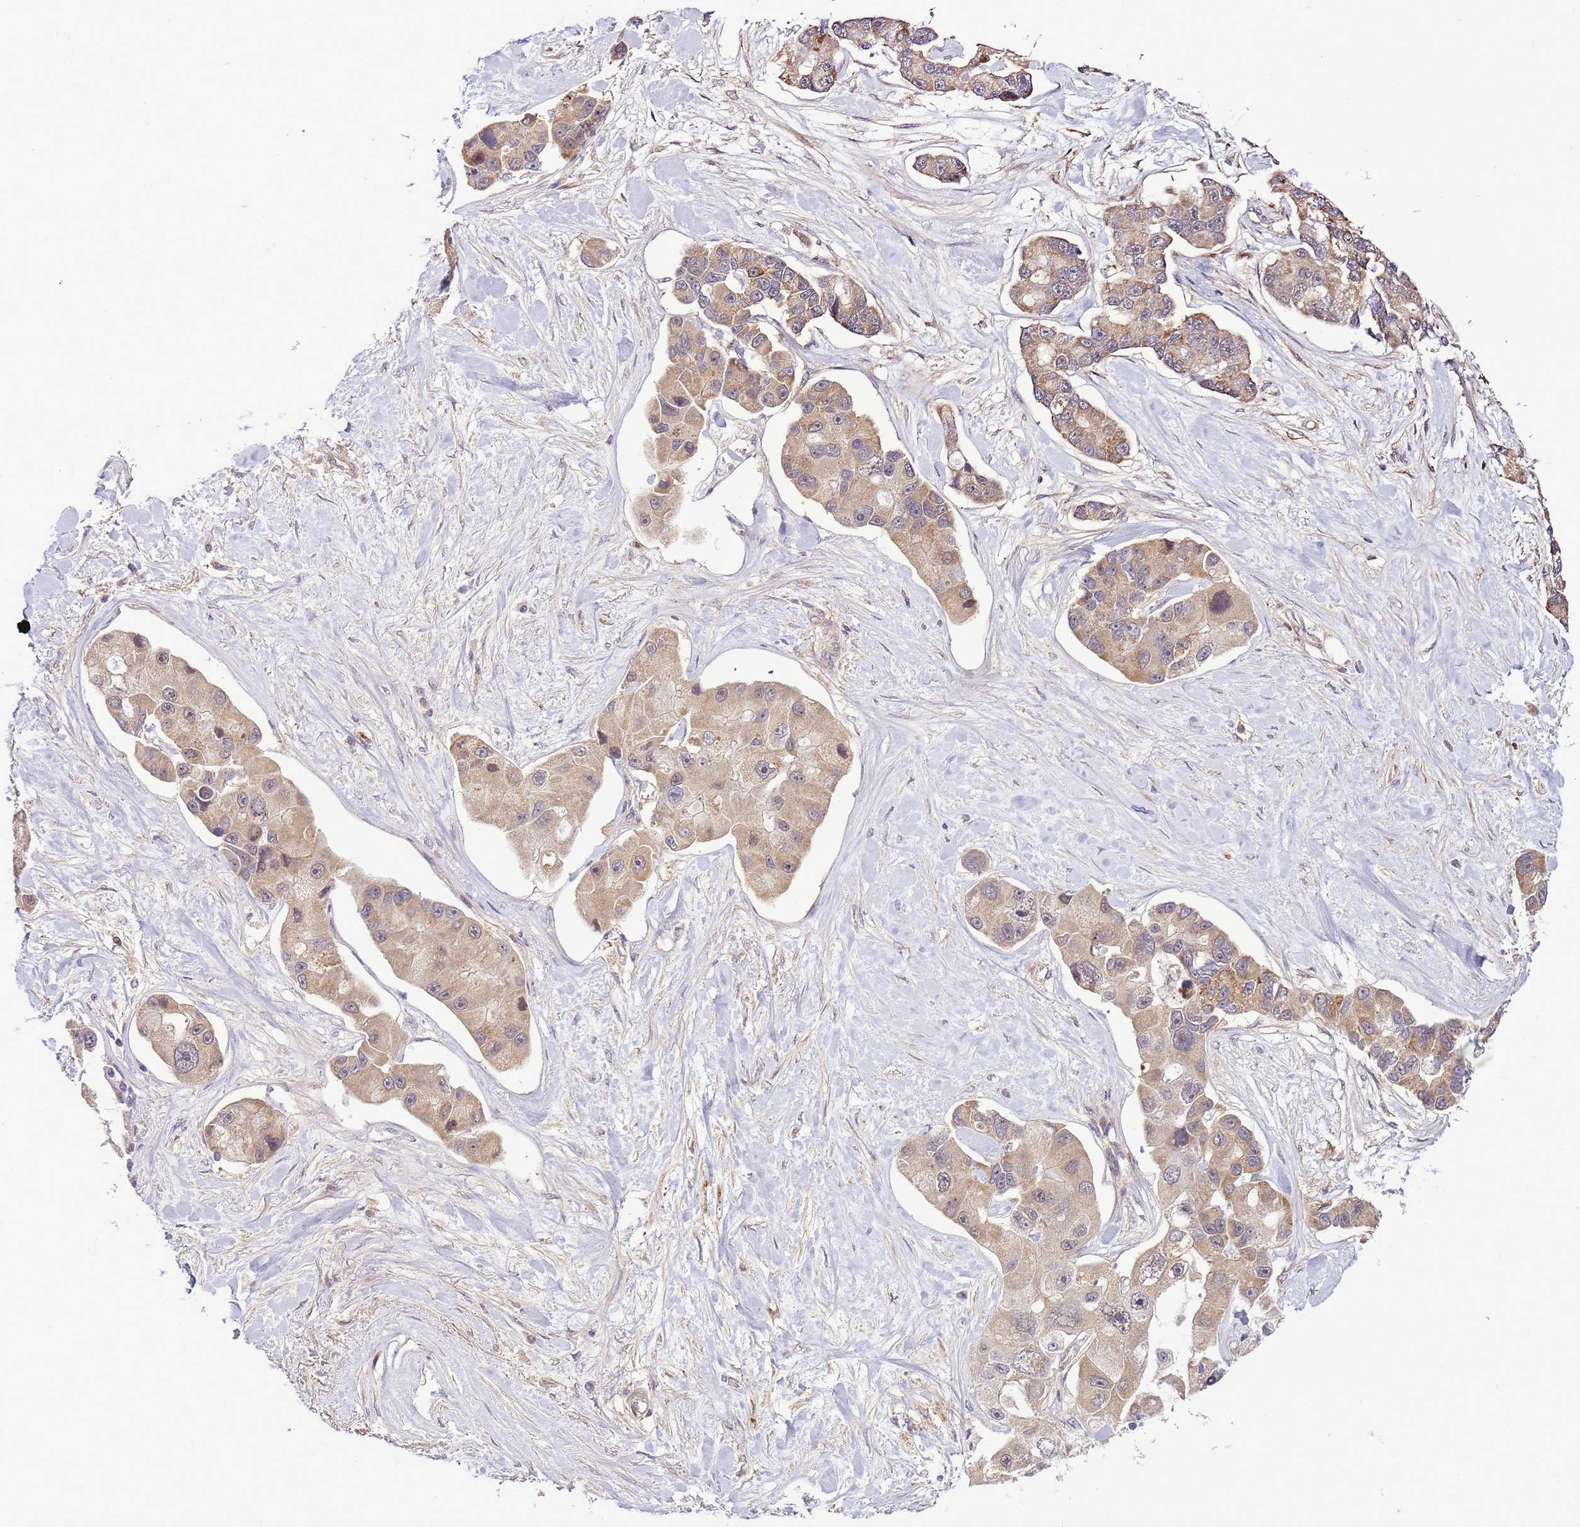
{"staining": {"intensity": "moderate", "quantity": "<25%", "location": "cytoplasmic/membranous"}, "tissue": "lung cancer", "cell_type": "Tumor cells", "image_type": "cancer", "snomed": [{"axis": "morphology", "description": "Adenocarcinoma, NOS"}, {"axis": "topography", "description": "Lung"}], "caption": "Moderate cytoplasmic/membranous protein staining is appreciated in about <25% of tumor cells in lung cancer.", "gene": "SCARA3", "patient": {"sex": "female", "age": 54}}